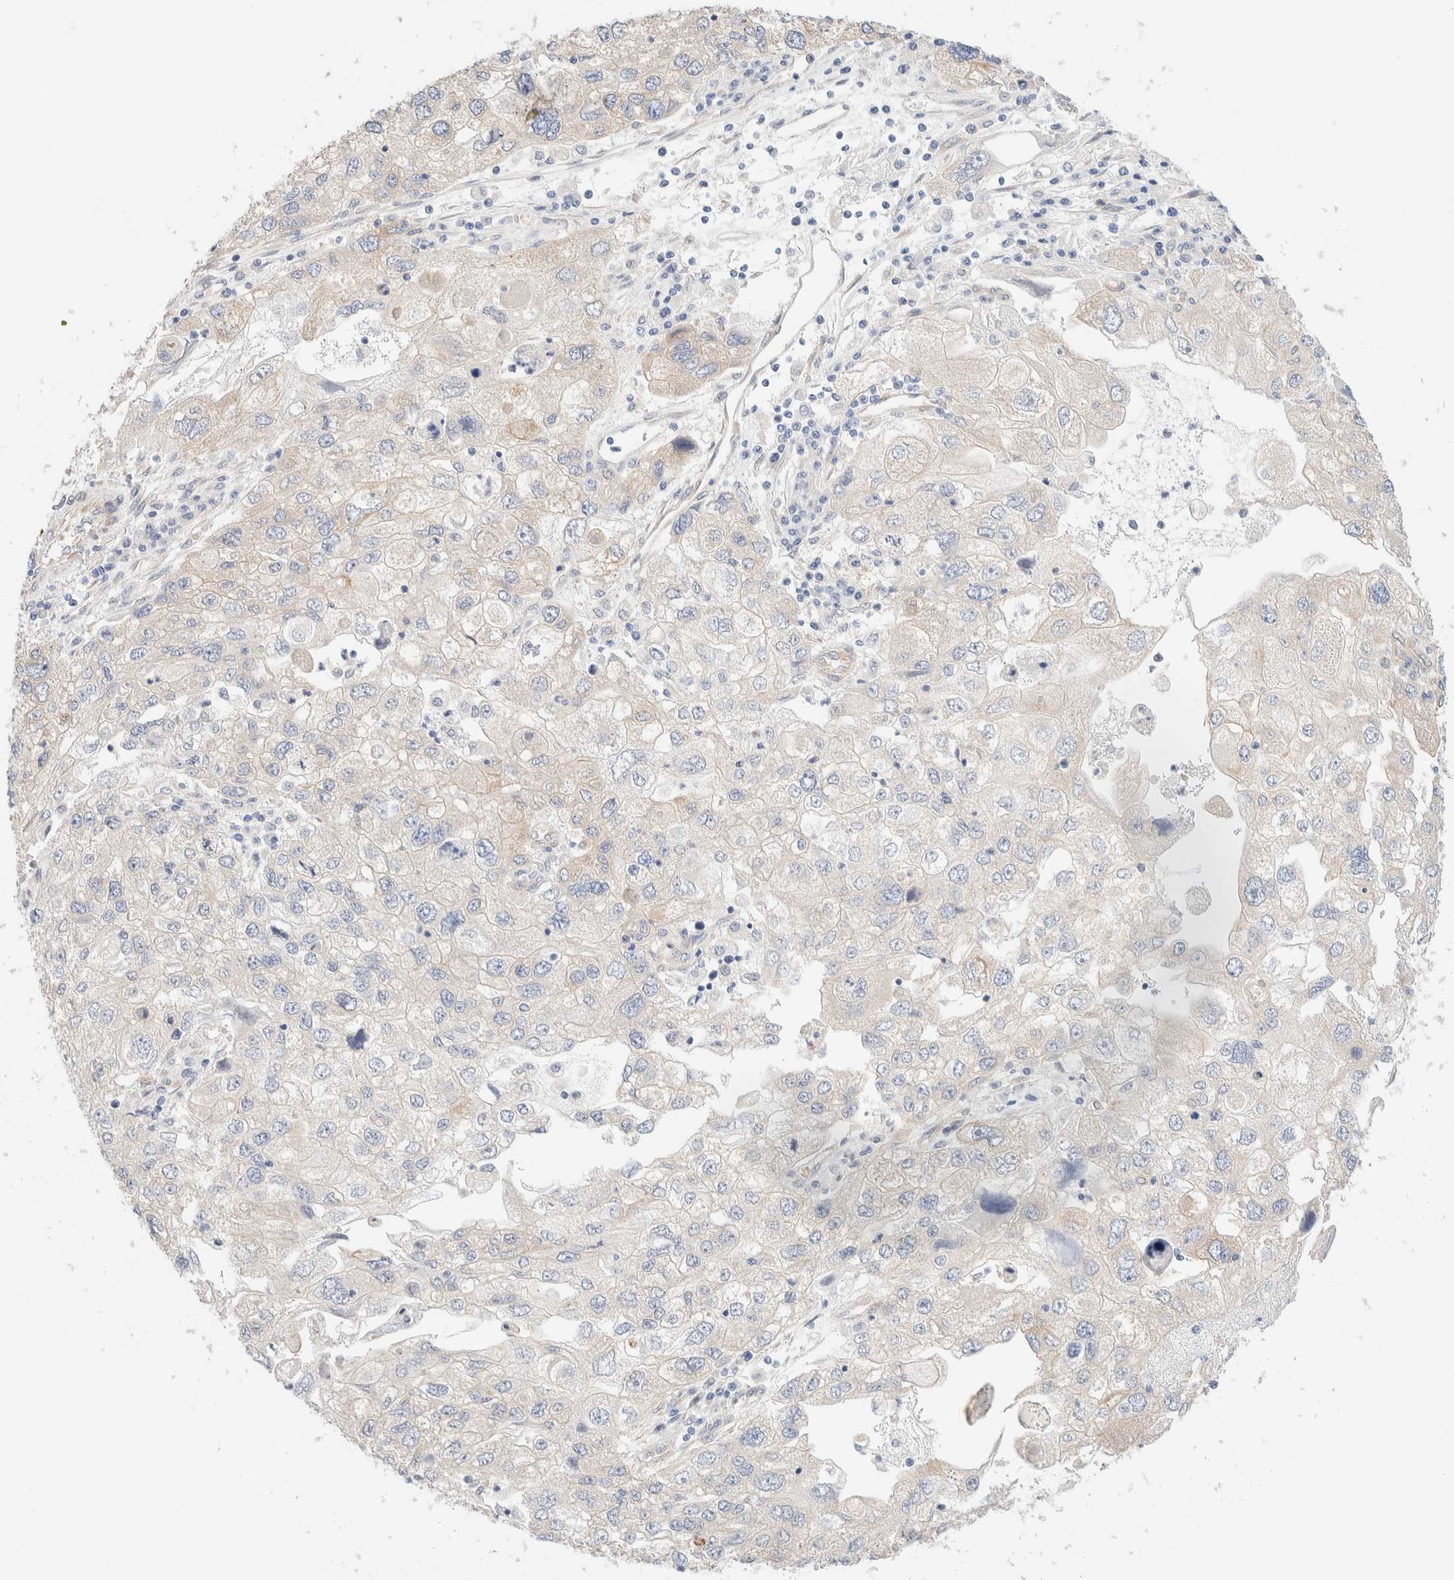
{"staining": {"intensity": "negative", "quantity": "none", "location": "none"}, "tissue": "endometrial cancer", "cell_type": "Tumor cells", "image_type": "cancer", "snomed": [{"axis": "morphology", "description": "Adenocarcinoma, NOS"}, {"axis": "topography", "description": "Endometrium"}], "caption": "Human endometrial cancer stained for a protein using immunohistochemistry demonstrates no positivity in tumor cells.", "gene": "NIBAN2", "patient": {"sex": "female", "age": 49}}